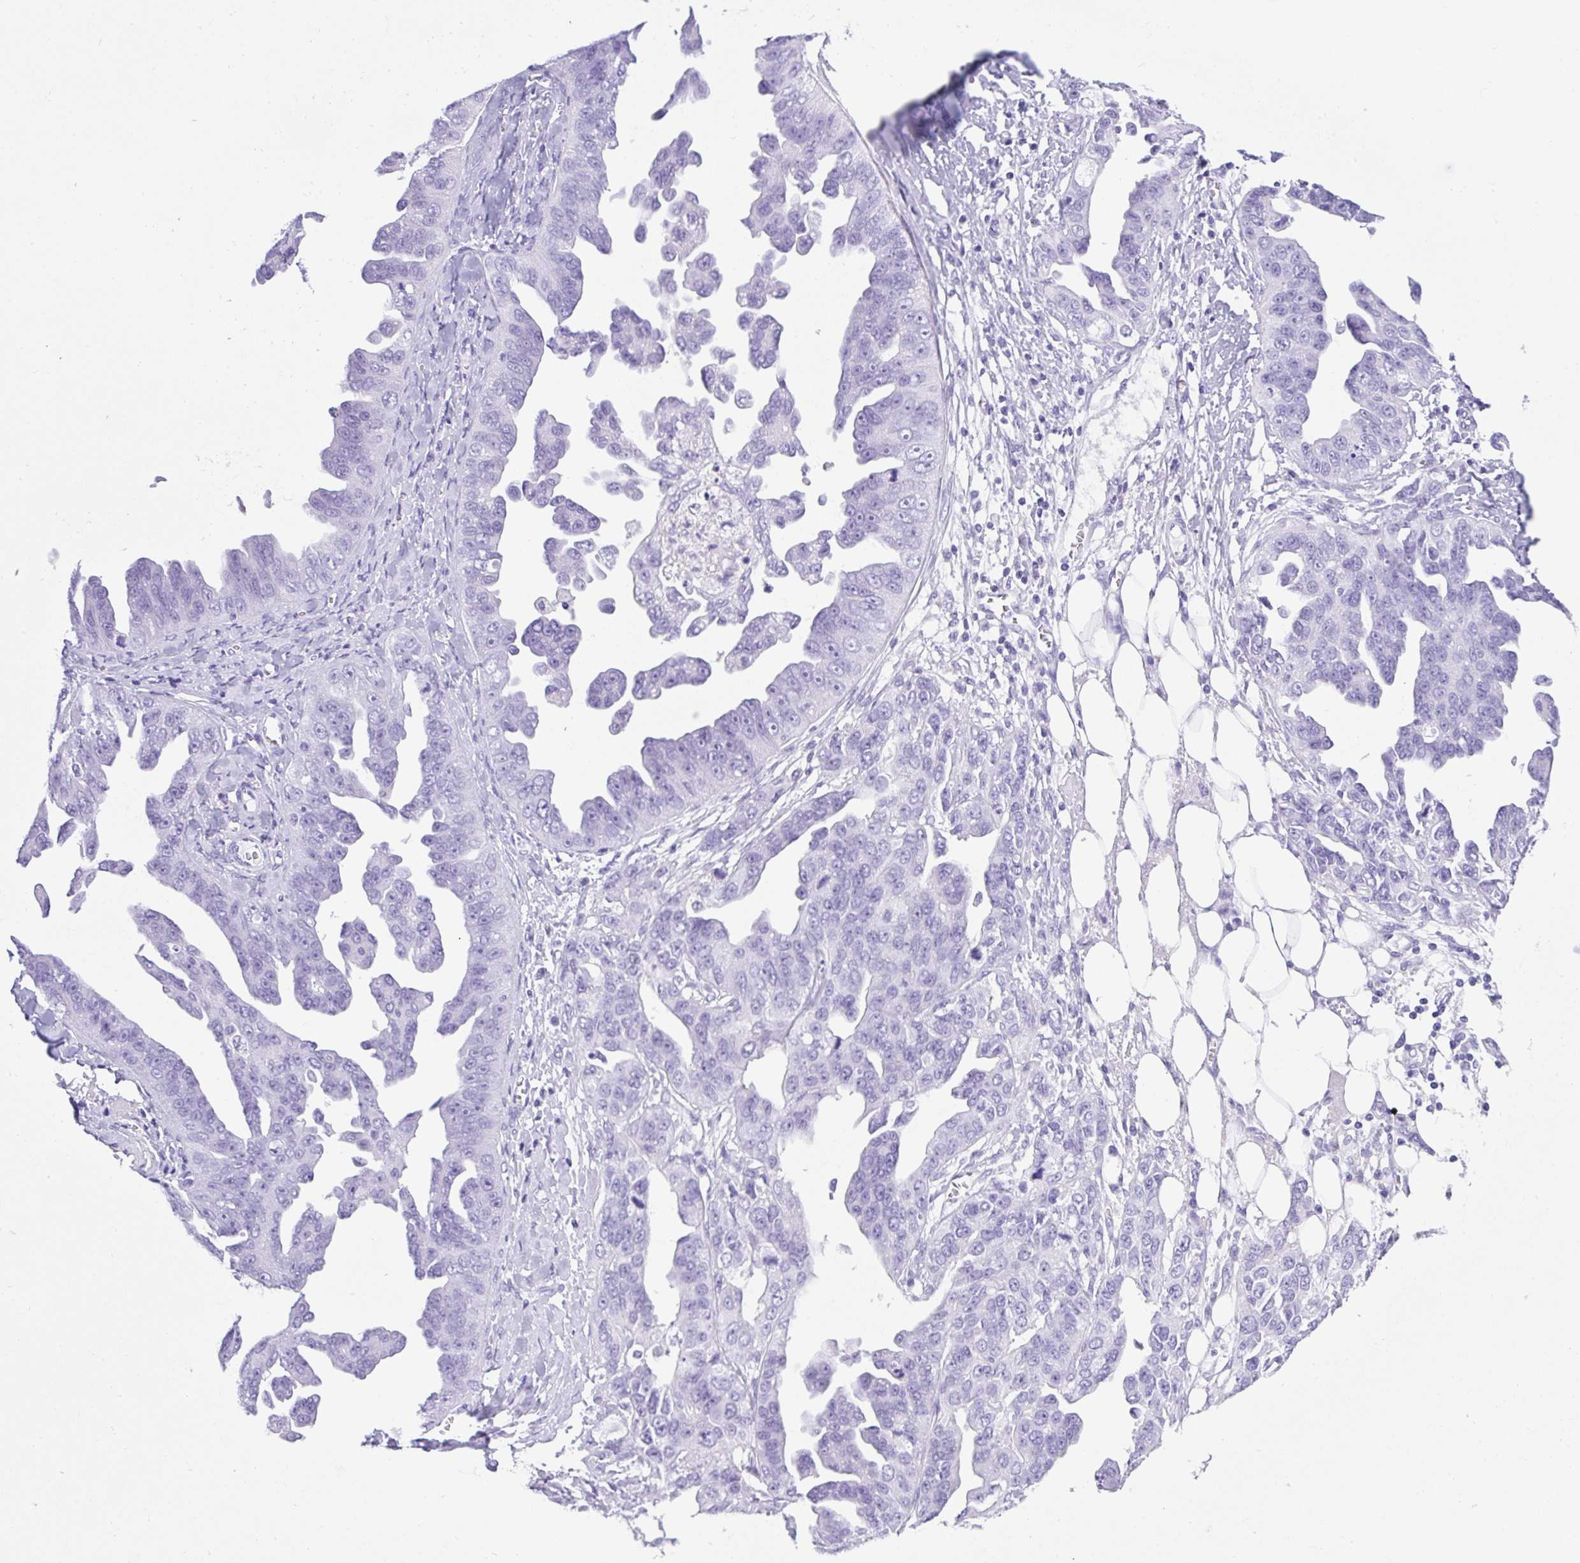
{"staining": {"intensity": "negative", "quantity": "none", "location": "none"}, "tissue": "ovarian cancer", "cell_type": "Tumor cells", "image_type": "cancer", "snomed": [{"axis": "morphology", "description": "Cystadenocarcinoma, serous, NOS"}, {"axis": "topography", "description": "Ovary"}], "caption": "The histopathology image exhibits no significant expression in tumor cells of ovarian cancer (serous cystadenocarcinoma).", "gene": "CPA1", "patient": {"sex": "female", "age": 75}}